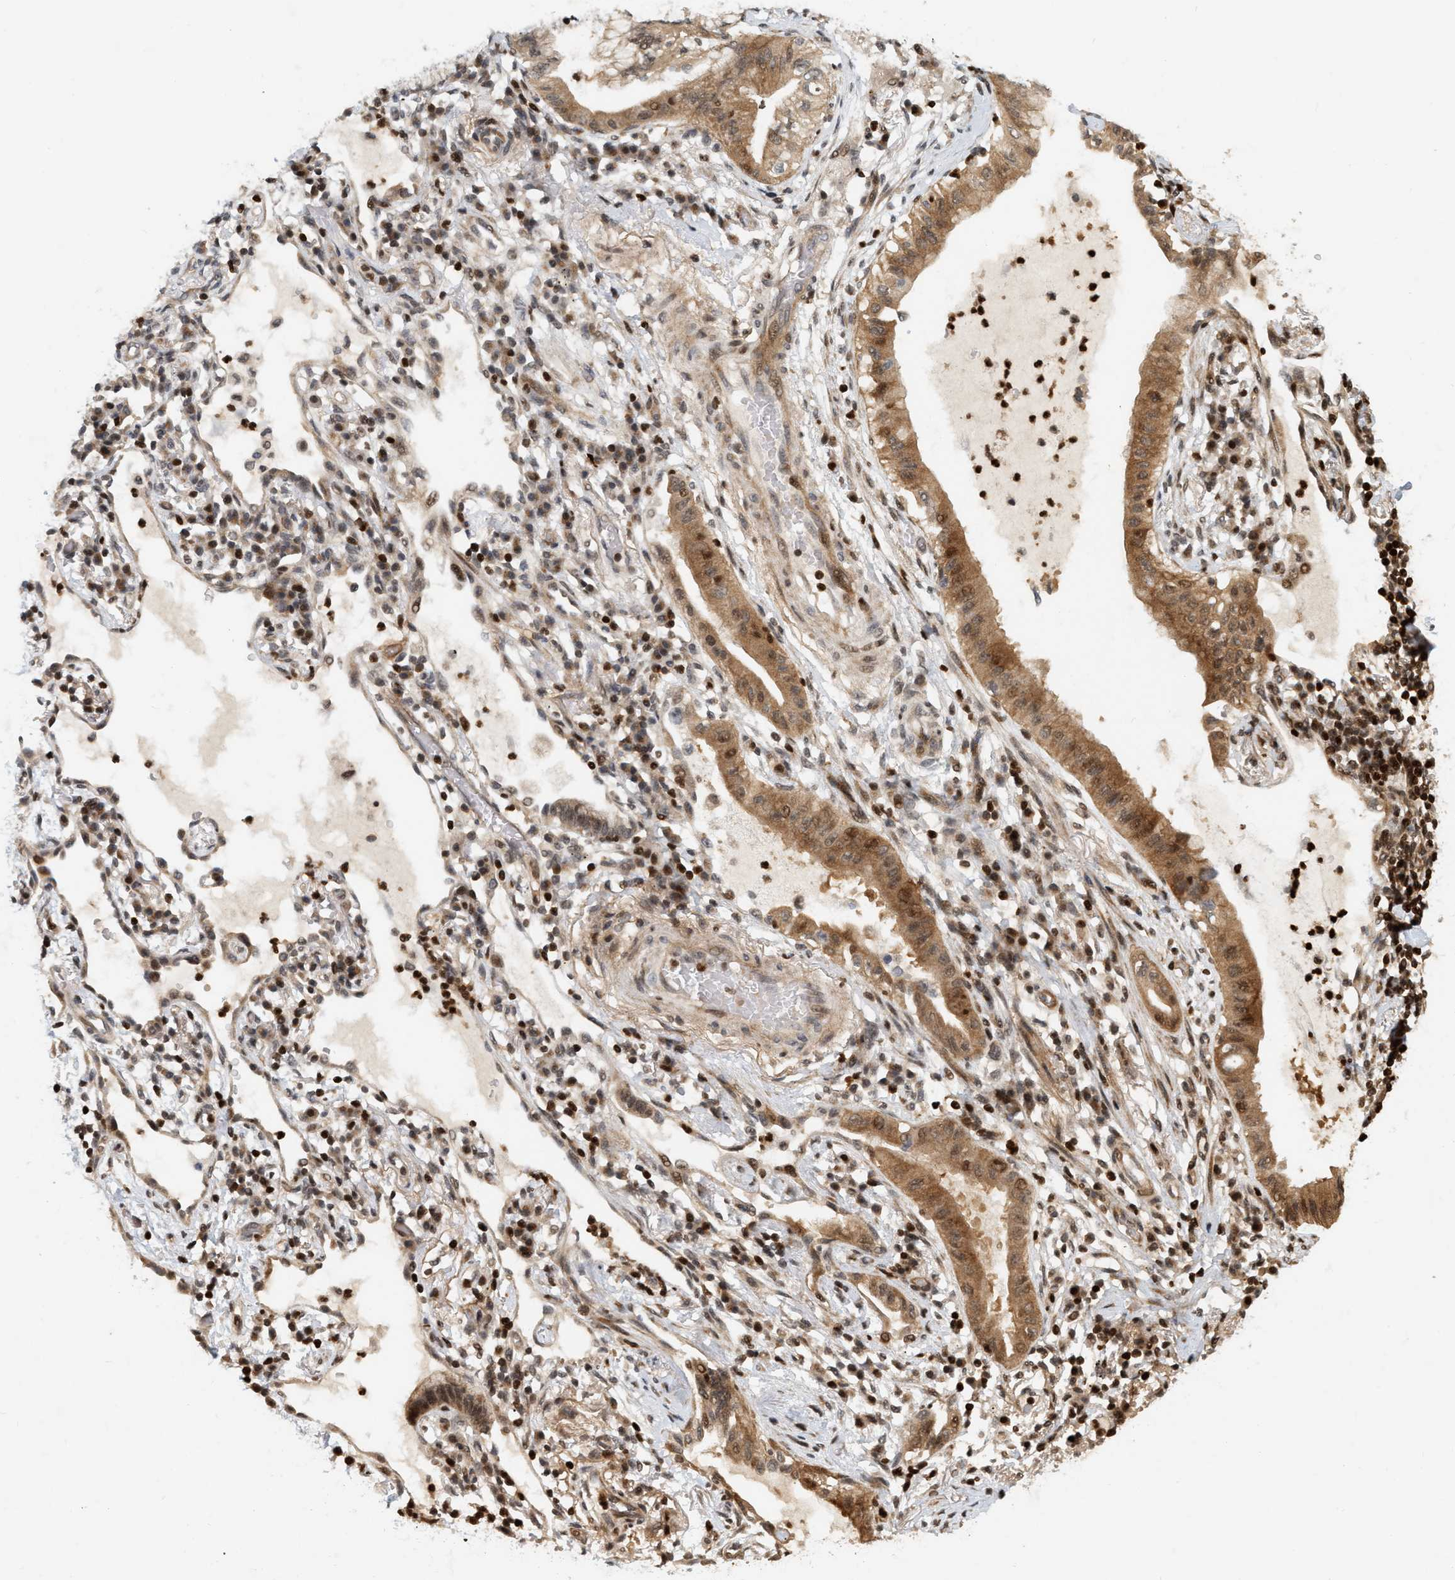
{"staining": {"intensity": "moderate", "quantity": ">75%", "location": "cytoplasmic/membranous"}, "tissue": "lung cancer", "cell_type": "Tumor cells", "image_type": "cancer", "snomed": [{"axis": "morphology", "description": "Adenocarcinoma, NOS"}, {"axis": "topography", "description": "Lung"}], "caption": "Immunohistochemistry (IHC) (DAB (3,3'-diaminobenzidine)) staining of lung cancer (adenocarcinoma) demonstrates moderate cytoplasmic/membranous protein staining in approximately >75% of tumor cells.", "gene": "NFE2L2", "patient": {"sex": "female", "age": 70}}